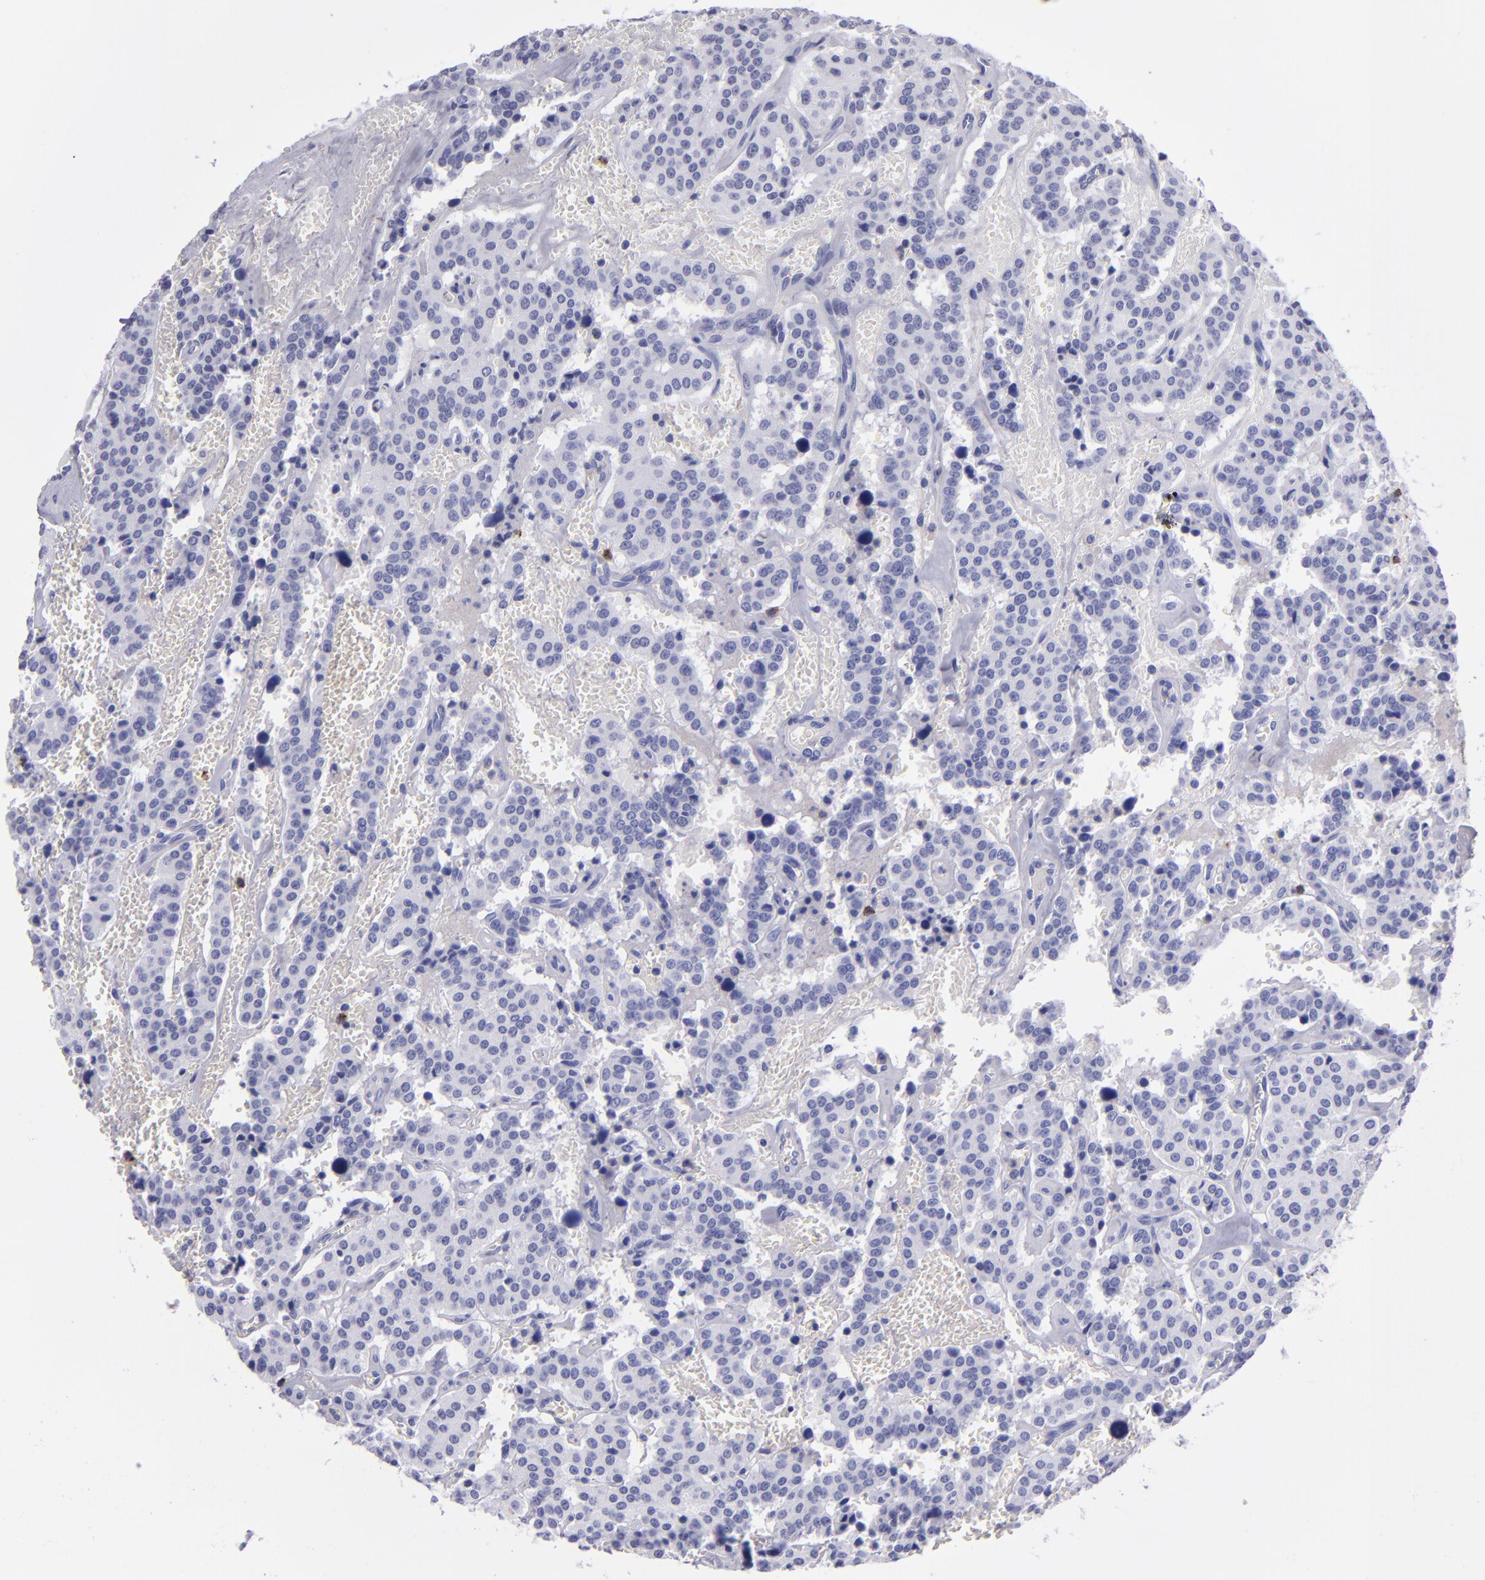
{"staining": {"intensity": "negative", "quantity": "none", "location": "none"}, "tissue": "carcinoid", "cell_type": "Tumor cells", "image_type": "cancer", "snomed": [{"axis": "morphology", "description": "Carcinoid, malignant, NOS"}, {"axis": "topography", "description": "Bronchus"}], "caption": "An image of carcinoid (malignant) stained for a protein shows no brown staining in tumor cells.", "gene": "CD37", "patient": {"sex": "male", "age": 55}}